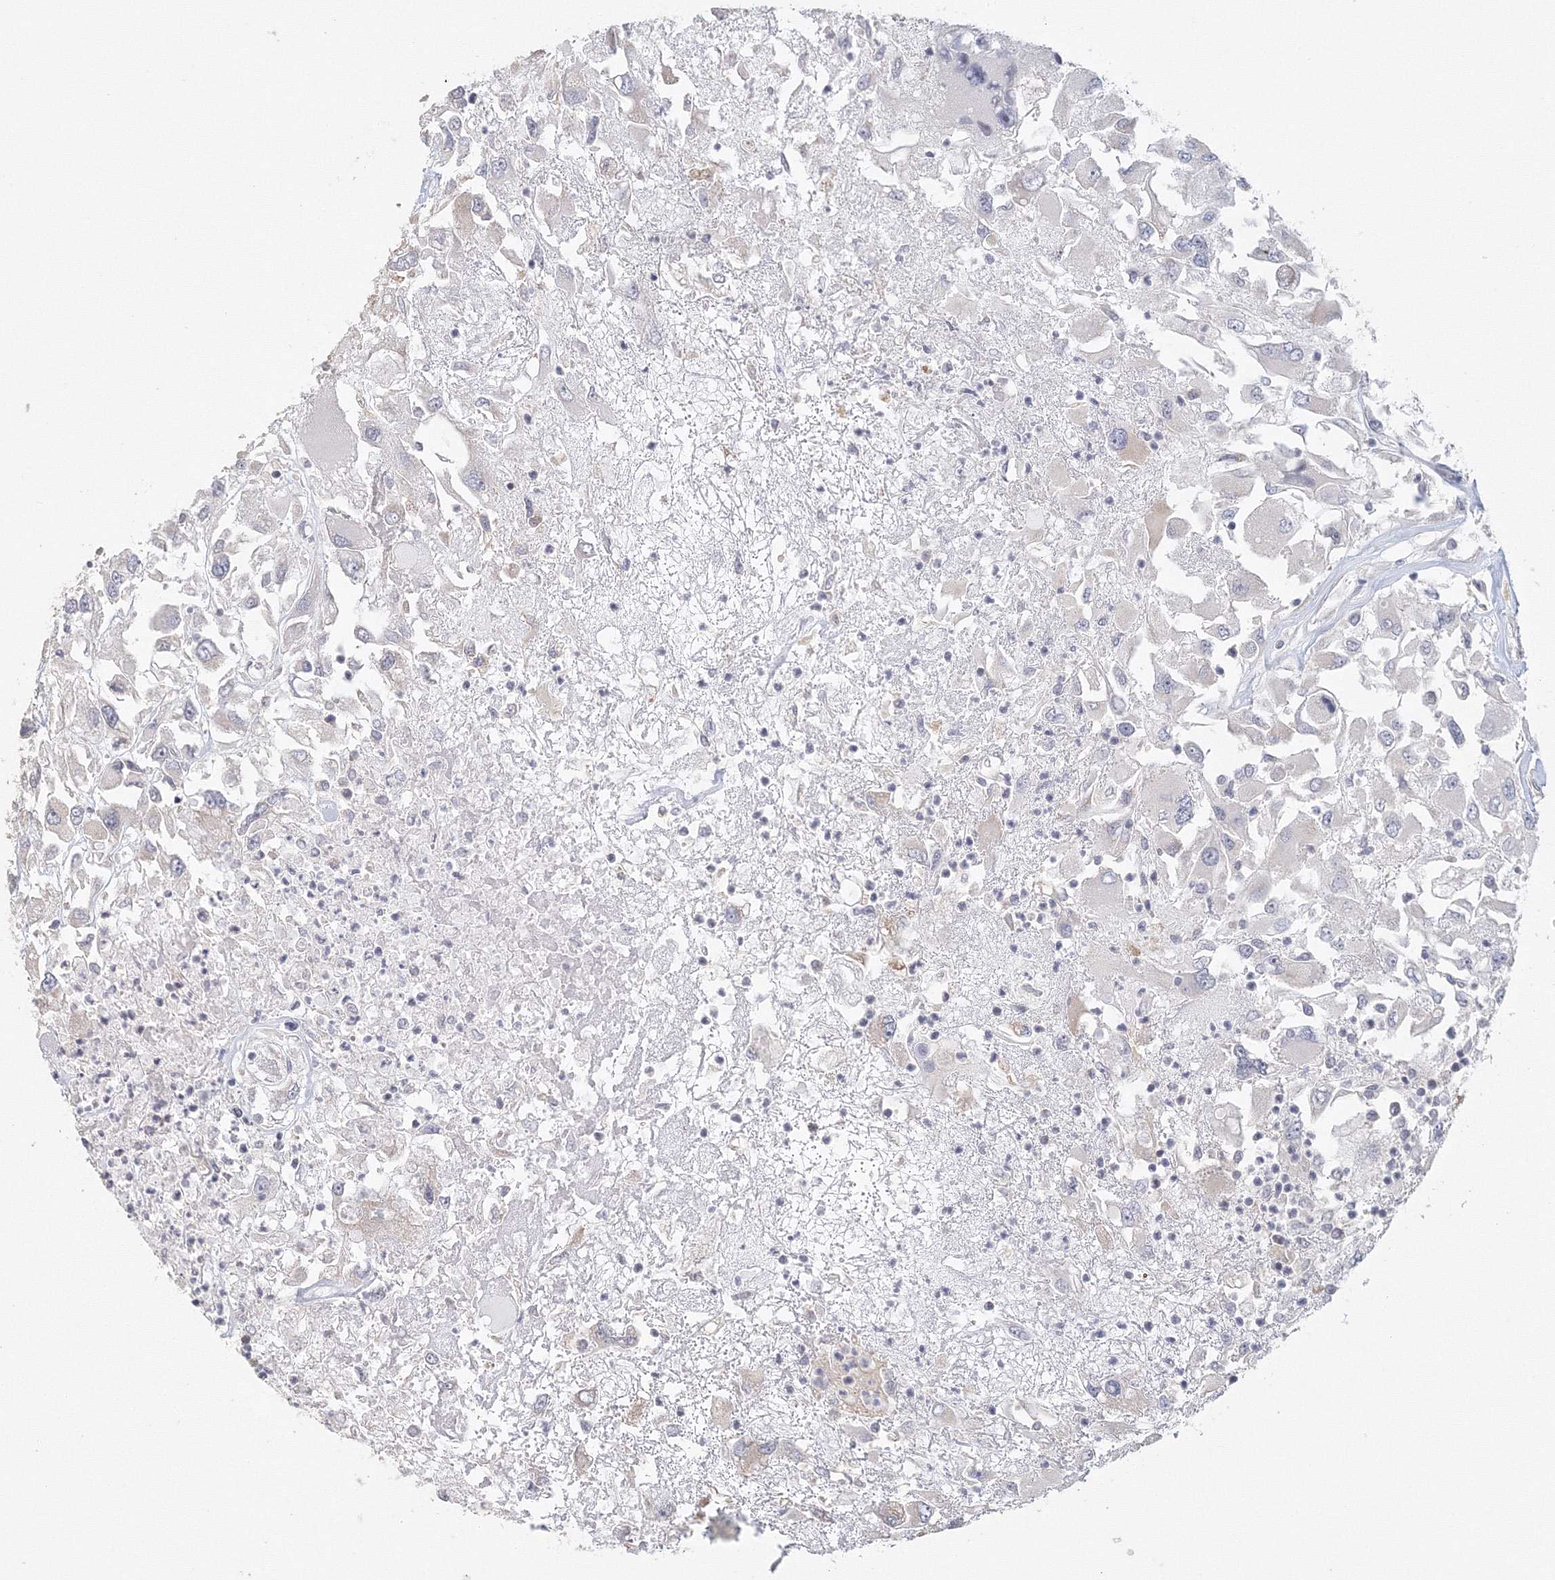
{"staining": {"intensity": "negative", "quantity": "none", "location": "none"}, "tissue": "renal cancer", "cell_type": "Tumor cells", "image_type": "cancer", "snomed": [{"axis": "morphology", "description": "Adenocarcinoma, NOS"}, {"axis": "topography", "description": "Kidney"}], "caption": "Immunohistochemical staining of human renal adenocarcinoma displays no significant positivity in tumor cells.", "gene": "TACC2", "patient": {"sex": "female", "age": 52}}